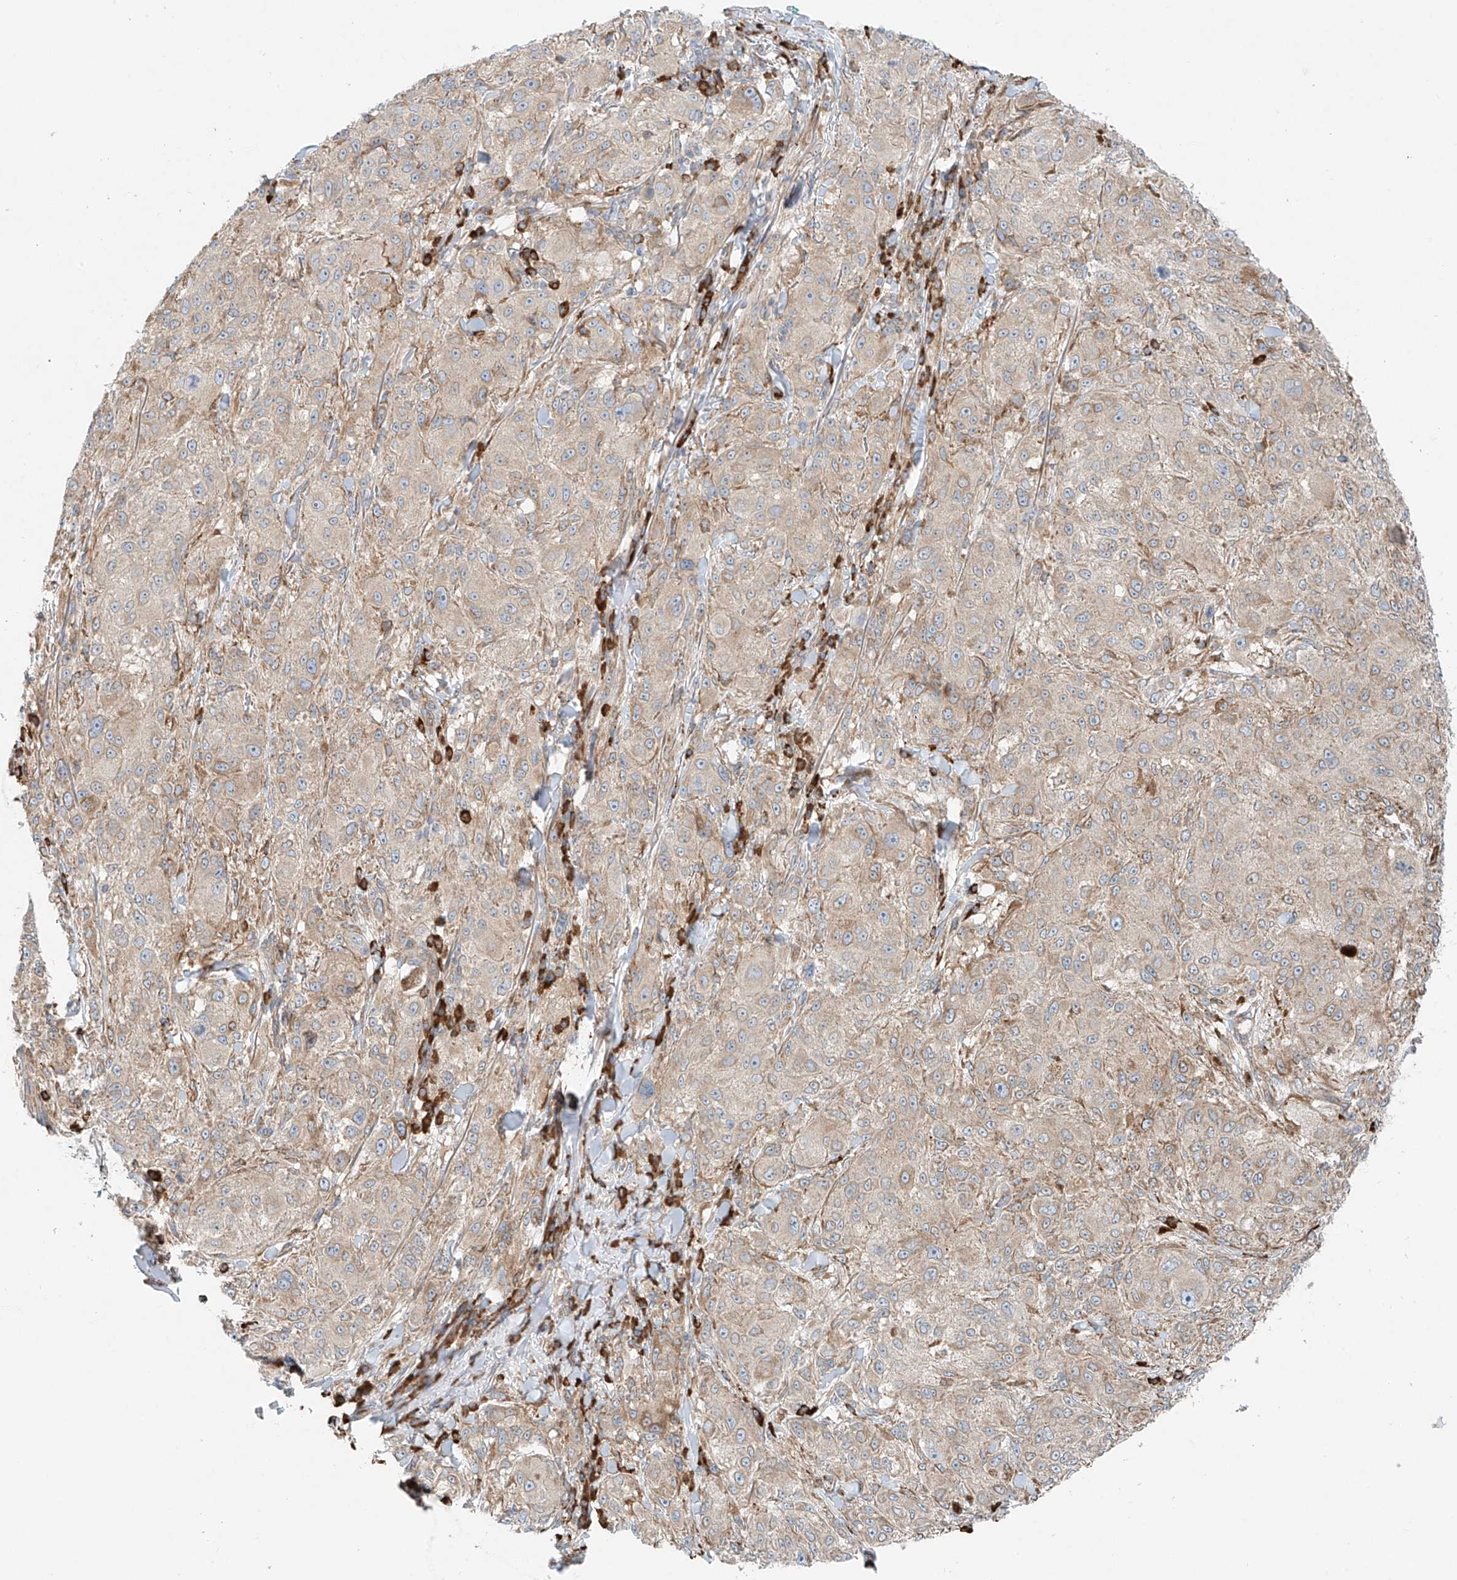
{"staining": {"intensity": "weak", "quantity": "25%-75%", "location": "cytoplasmic/membranous"}, "tissue": "melanoma", "cell_type": "Tumor cells", "image_type": "cancer", "snomed": [{"axis": "morphology", "description": "Necrosis, NOS"}, {"axis": "morphology", "description": "Malignant melanoma, NOS"}, {"axis": "topography", "description": "Skin"}], "caption": "Protein expression analysis of human malignant melanoma reveals weak cytoplasmic/membranous staining in approximately 25%-75% of tumor cells.", "gene": "EIPR1", "patient": {"sex": "female", "age": 87}}